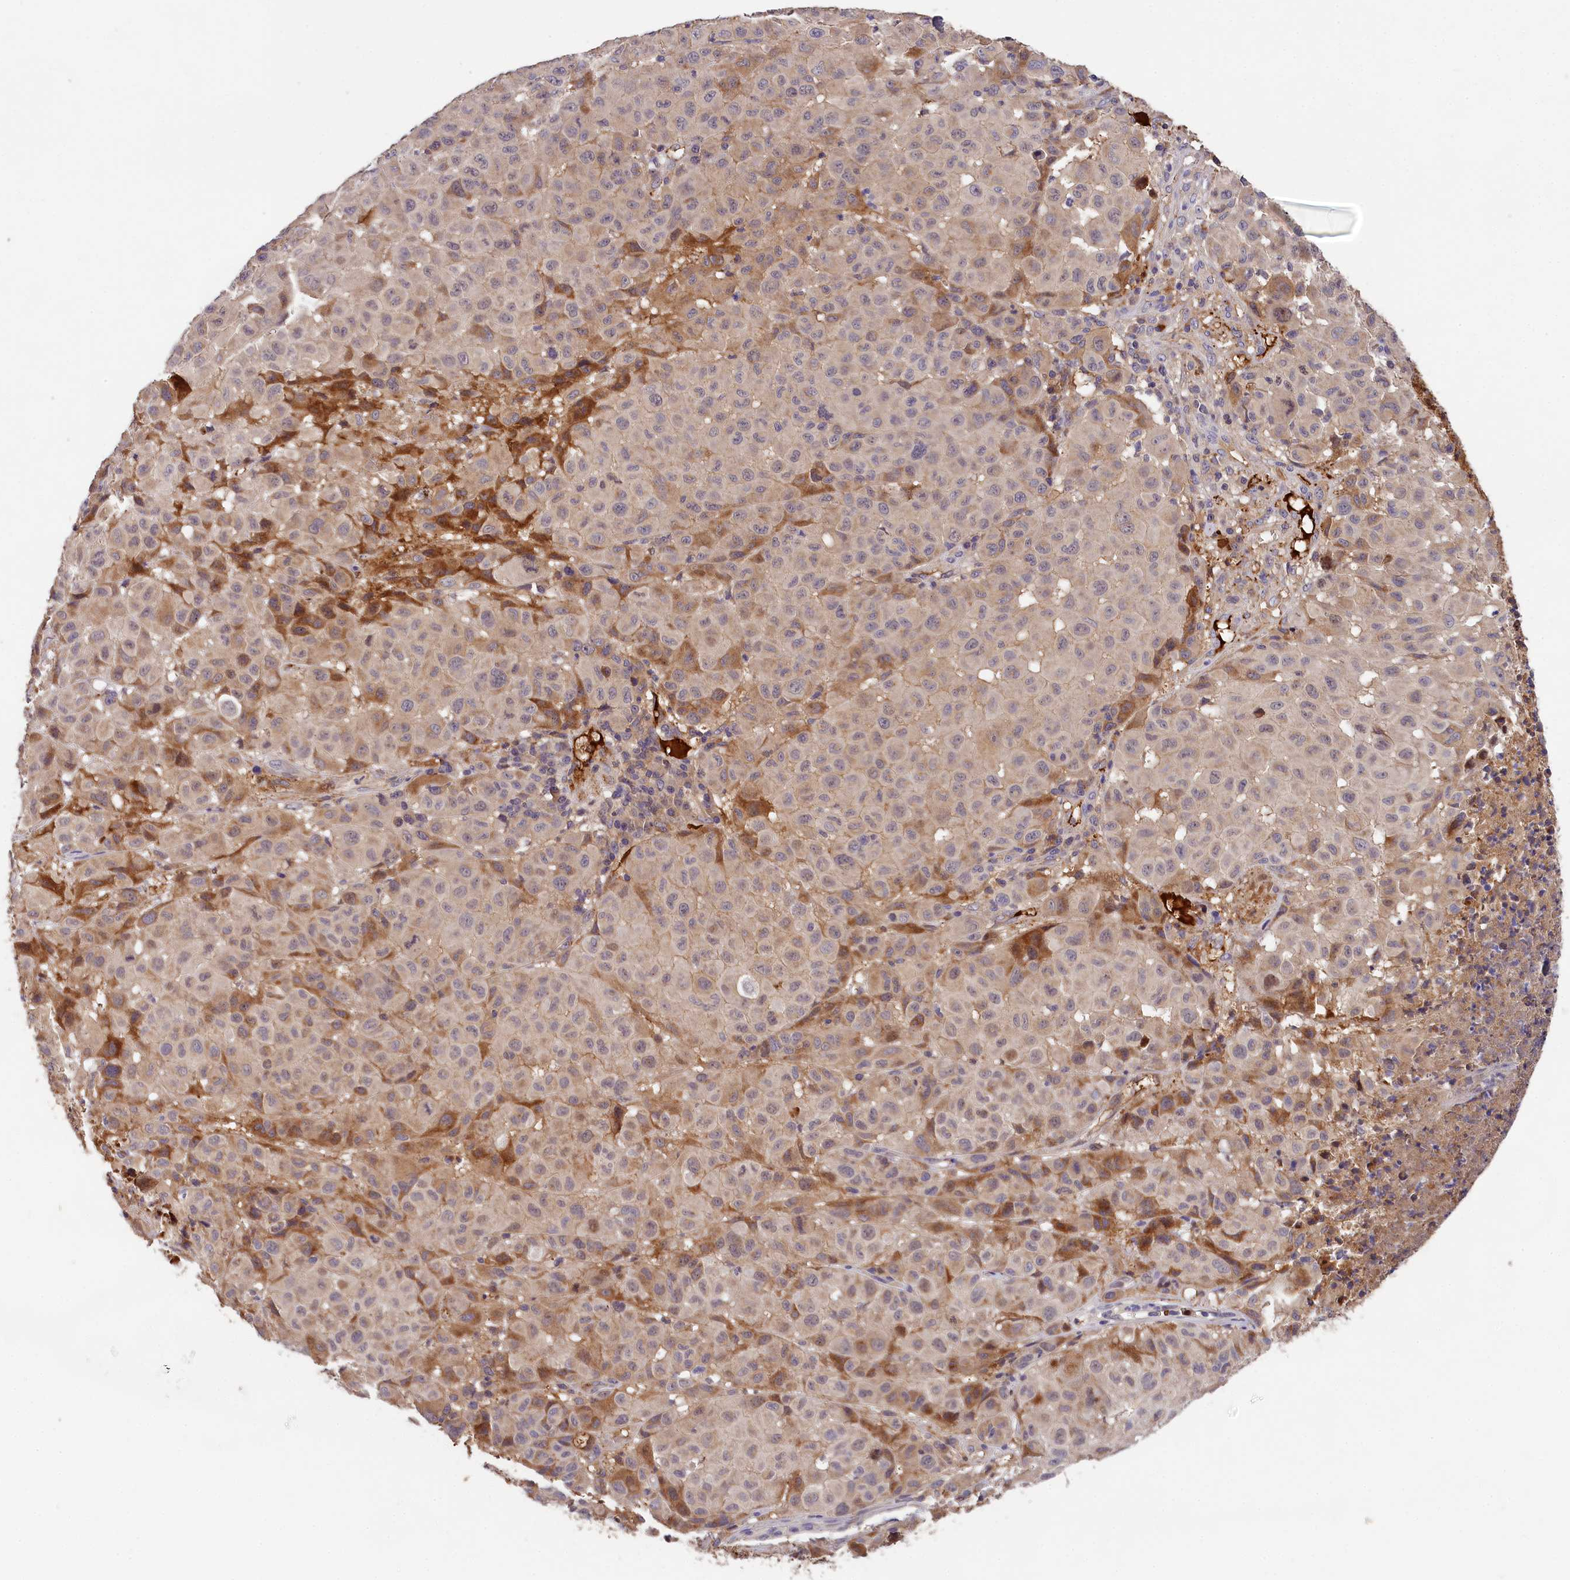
{"staining": {"intensity": "moderate", "quantity": "<25%", "location": "cytoplasmic/membranous"}, "tissue": "melanoma", "cell_type": "Tumor cells", "image_type": "cancer", "snomed": [{"axis": "morphology", "description": "Malignant melanoma, NOS"}, {"axis": "topography", "description": "Skin"}], "caption": "An IHC photomicrograph of tumor tissue is shown. Protein staining in brown highlights moderate cytoplasmic/membranous positivity in melanoma within tumor cells.", "gene": "PHAF1", "patient": {"sex": "male", "age": 73}}